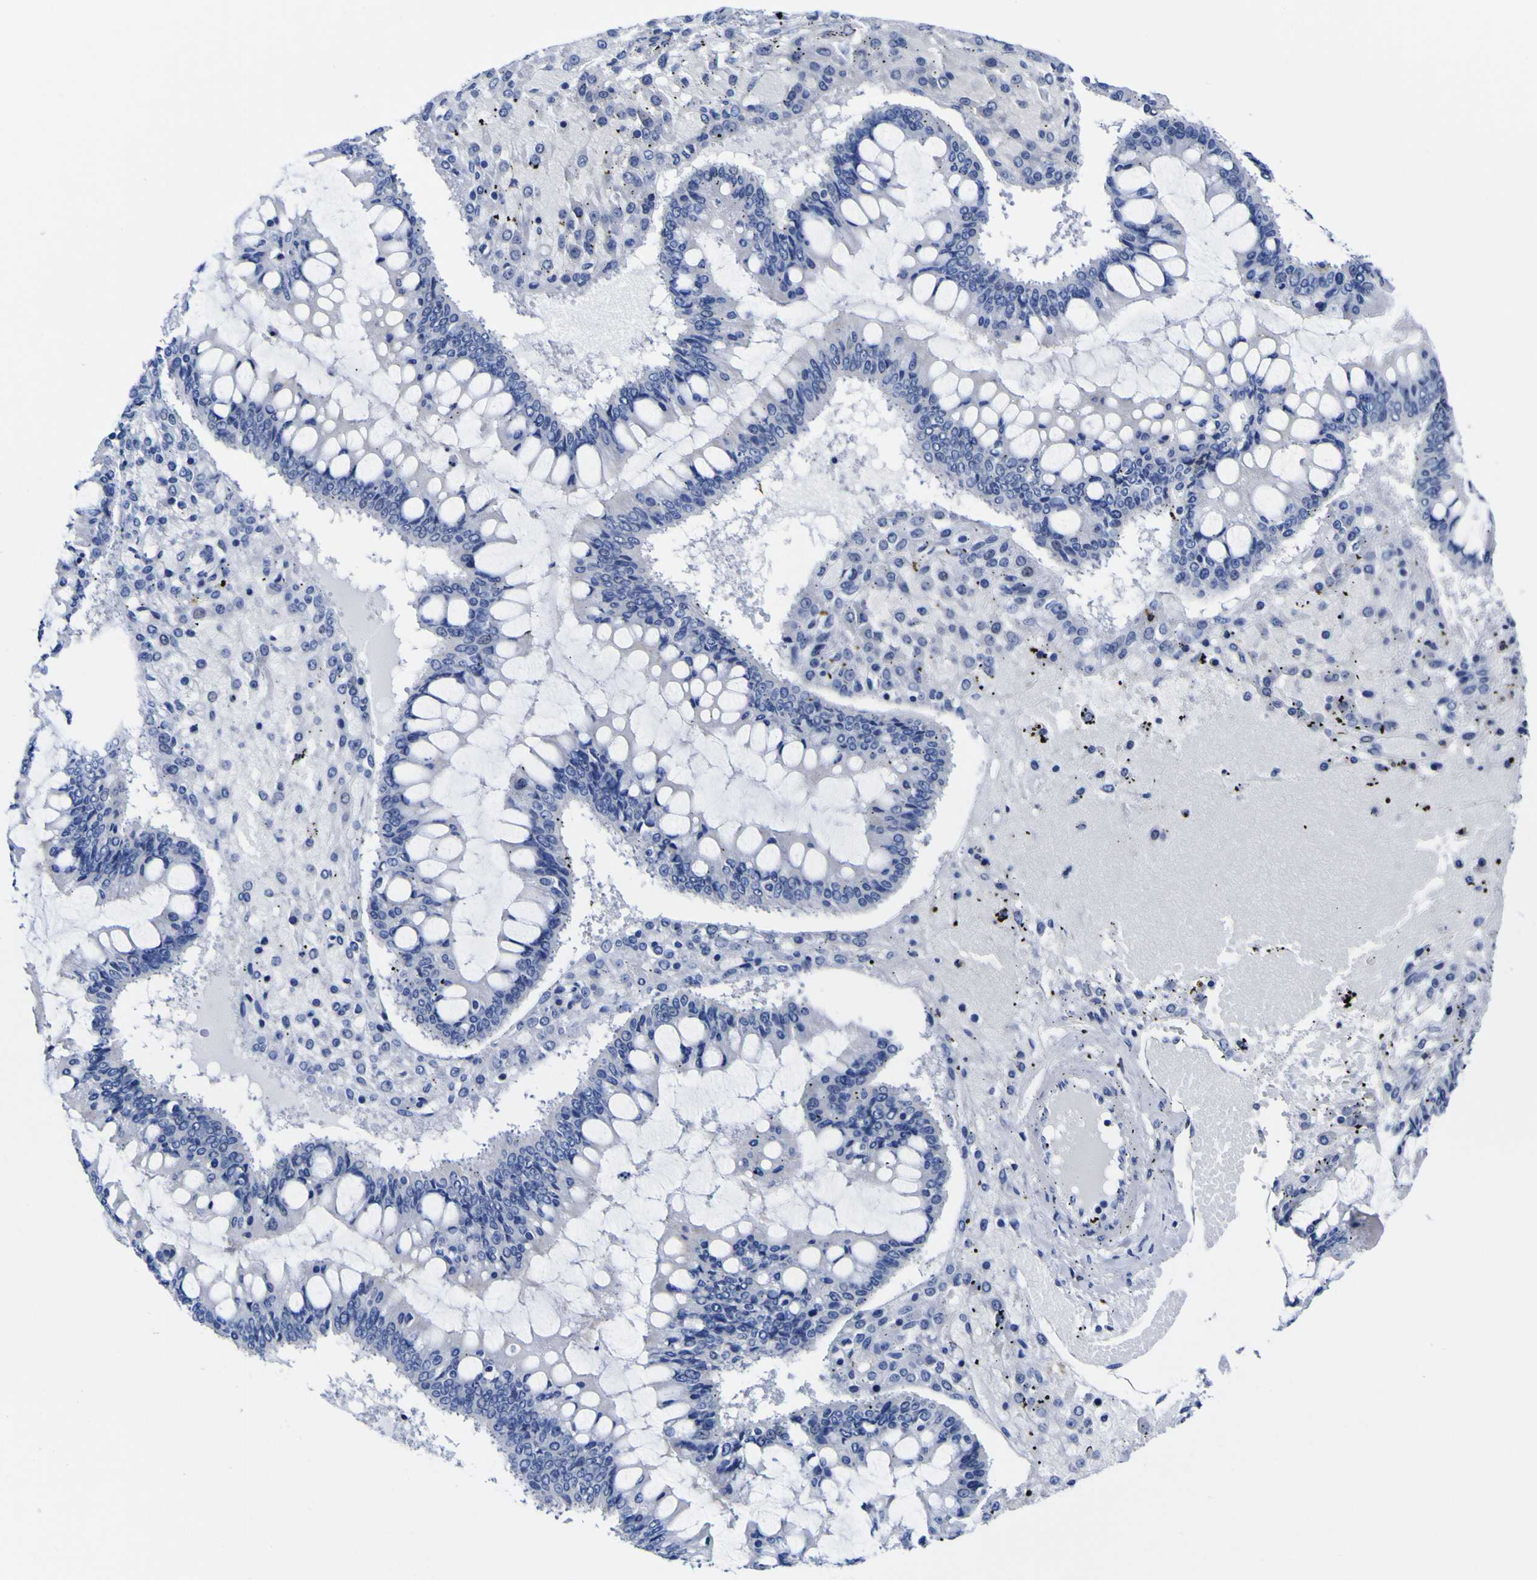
{"staining": {"intensity": "negative", "quantity": "none", "location": "none"}, "tissue": "ovarian cancer", "cell_type": "Tumor cells", "image_type": "cancer", "snomed": [{"axis": "morphology", "description": "Cystadenocarcinoma, mucinous, NOS"}, {"axis": "topography", "description": "Ovary"}], "caption": "IHC histopathology image of neoplastic tissue: human ovarian cancer stained with DAB displays no significant protein expression in tumor cells.", "gene": "HLA-DQA1", "patient": {"sex": "female", "age": 73}}